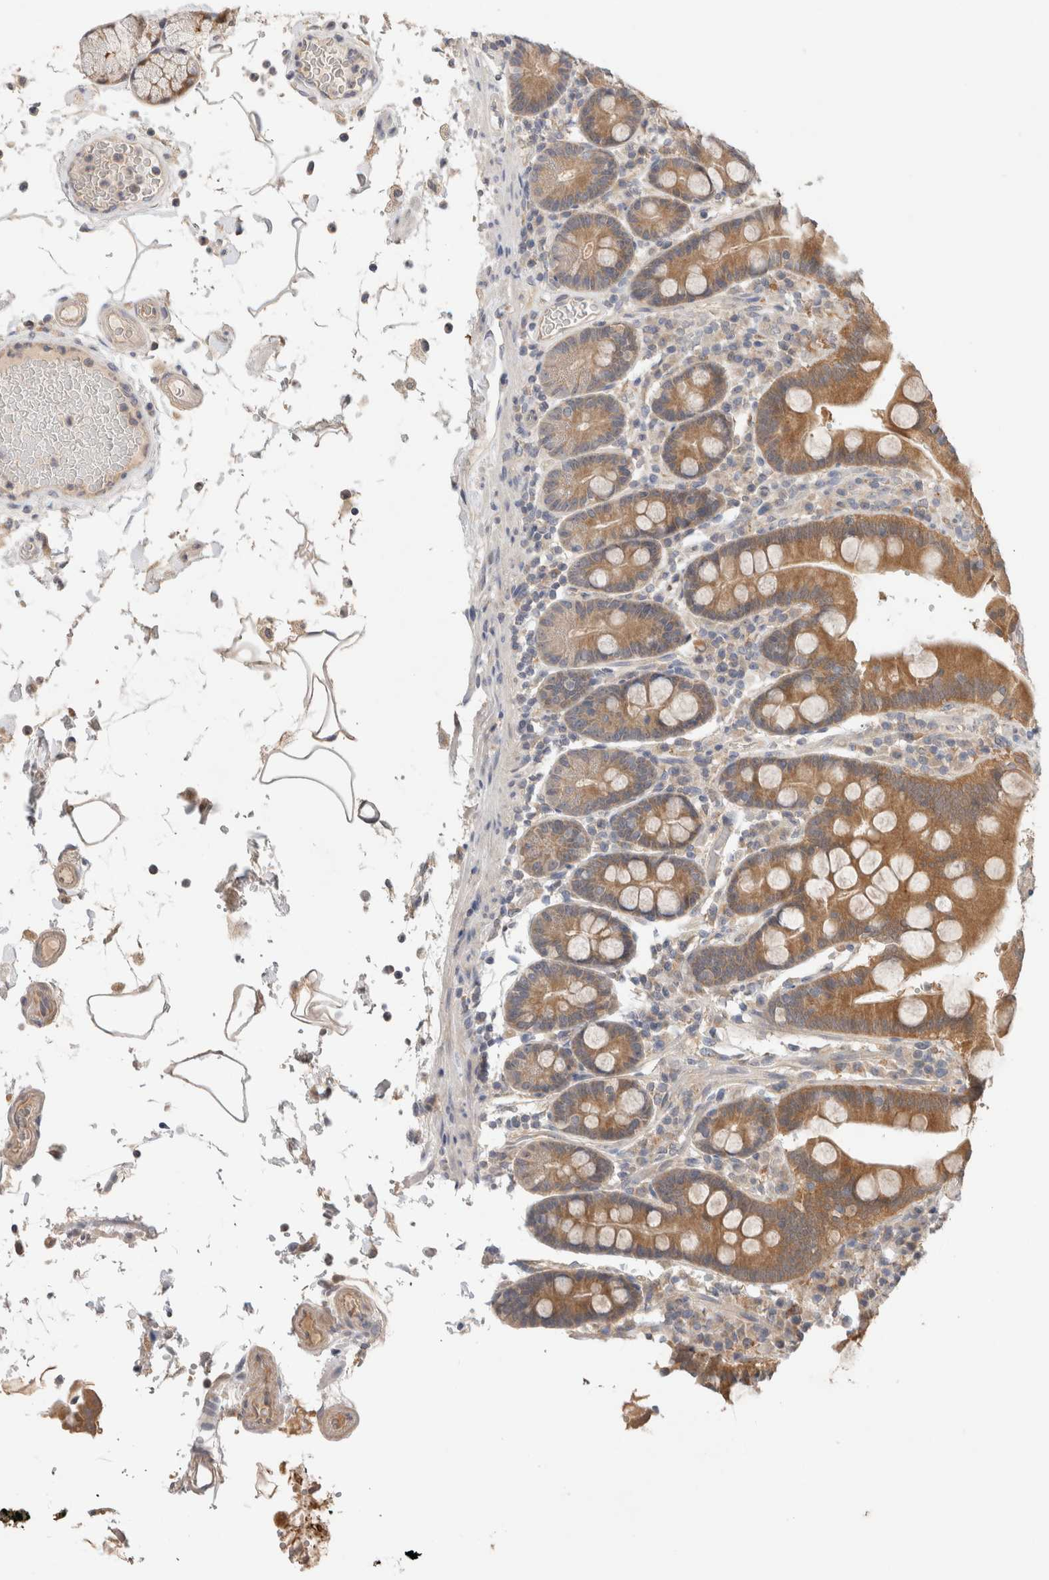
{"staining": {"intensity": "moderate", "quantity": ">75%", "location": "cytoplasmic/membranous"}, "tissue": "duodenum", "cell_type": "Glandular cells", "image_type": "normal", "snomed": [{"axis": "morphology", "description": "Normal tissue, NOS"}, {"axis": "topography", "description": "Small intestine, NOS"}], "caption": "About >75% of glandular cells in benign duodenum show moderate cytoplasmic/membranous protein positivity as visualized by brown immunohistochemical staining.", "gene": "SGK1", "patient": {"sex": "female", "age": 71}}